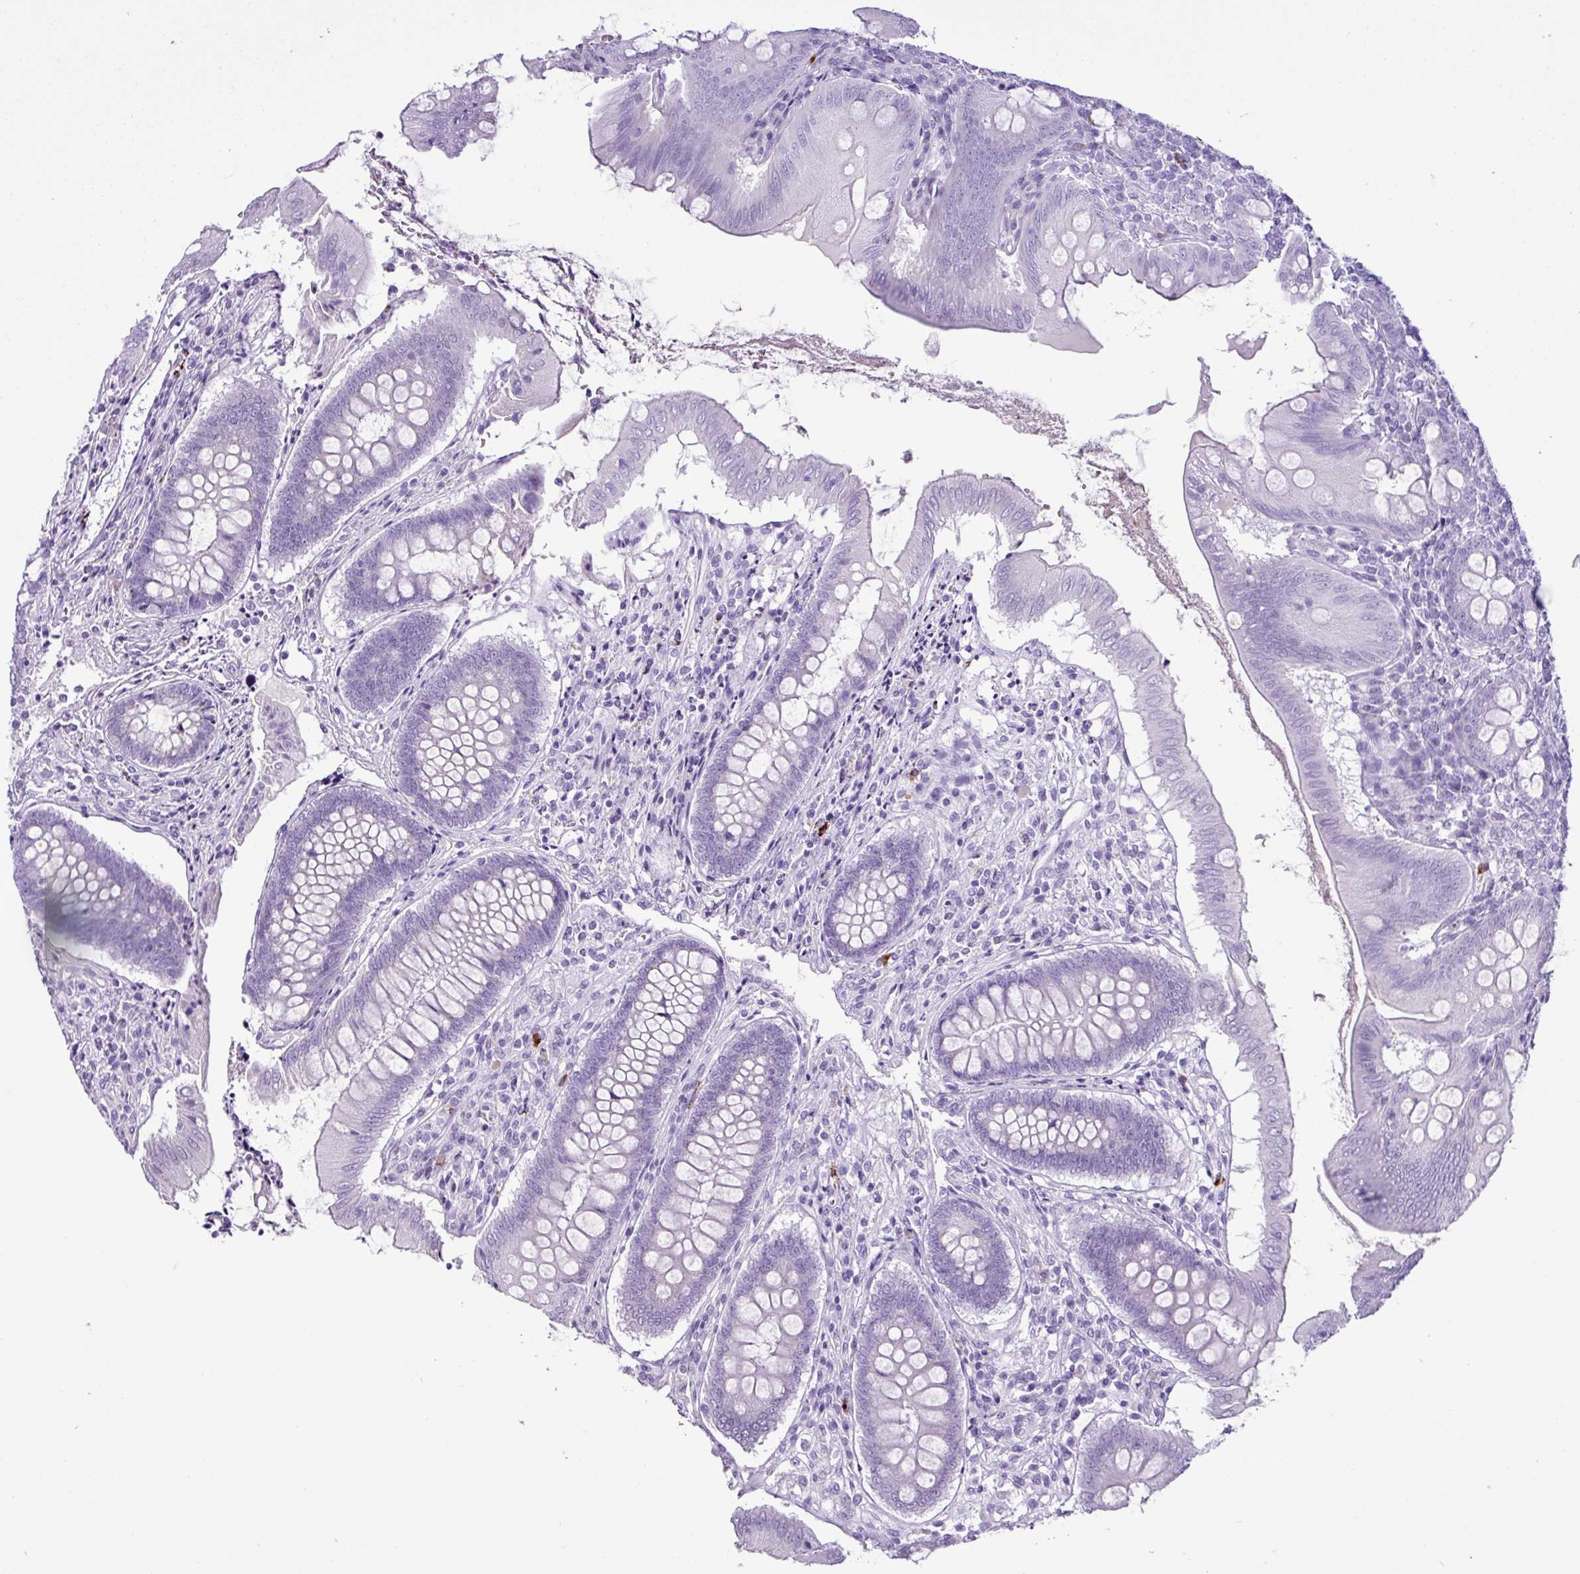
{"staining": {"intensity": "negative", "quantity": "none", "location": "none"}, "tissue": "appendix", "cell_type": "Glandular cells", "image_type": "normal", "snomed": [{"axis": "morphology", "description": "Normal tissue, NOS"}, {"axis": "topography", "description": "Appendix"}], "caption": "An immunohistochemistry (IHC) histopathology image of normal appendix is shown. There is no staining in glandular cells of appendix.", "gene": "LILRB4", "patient": {"sex": "female", "age": 51}}